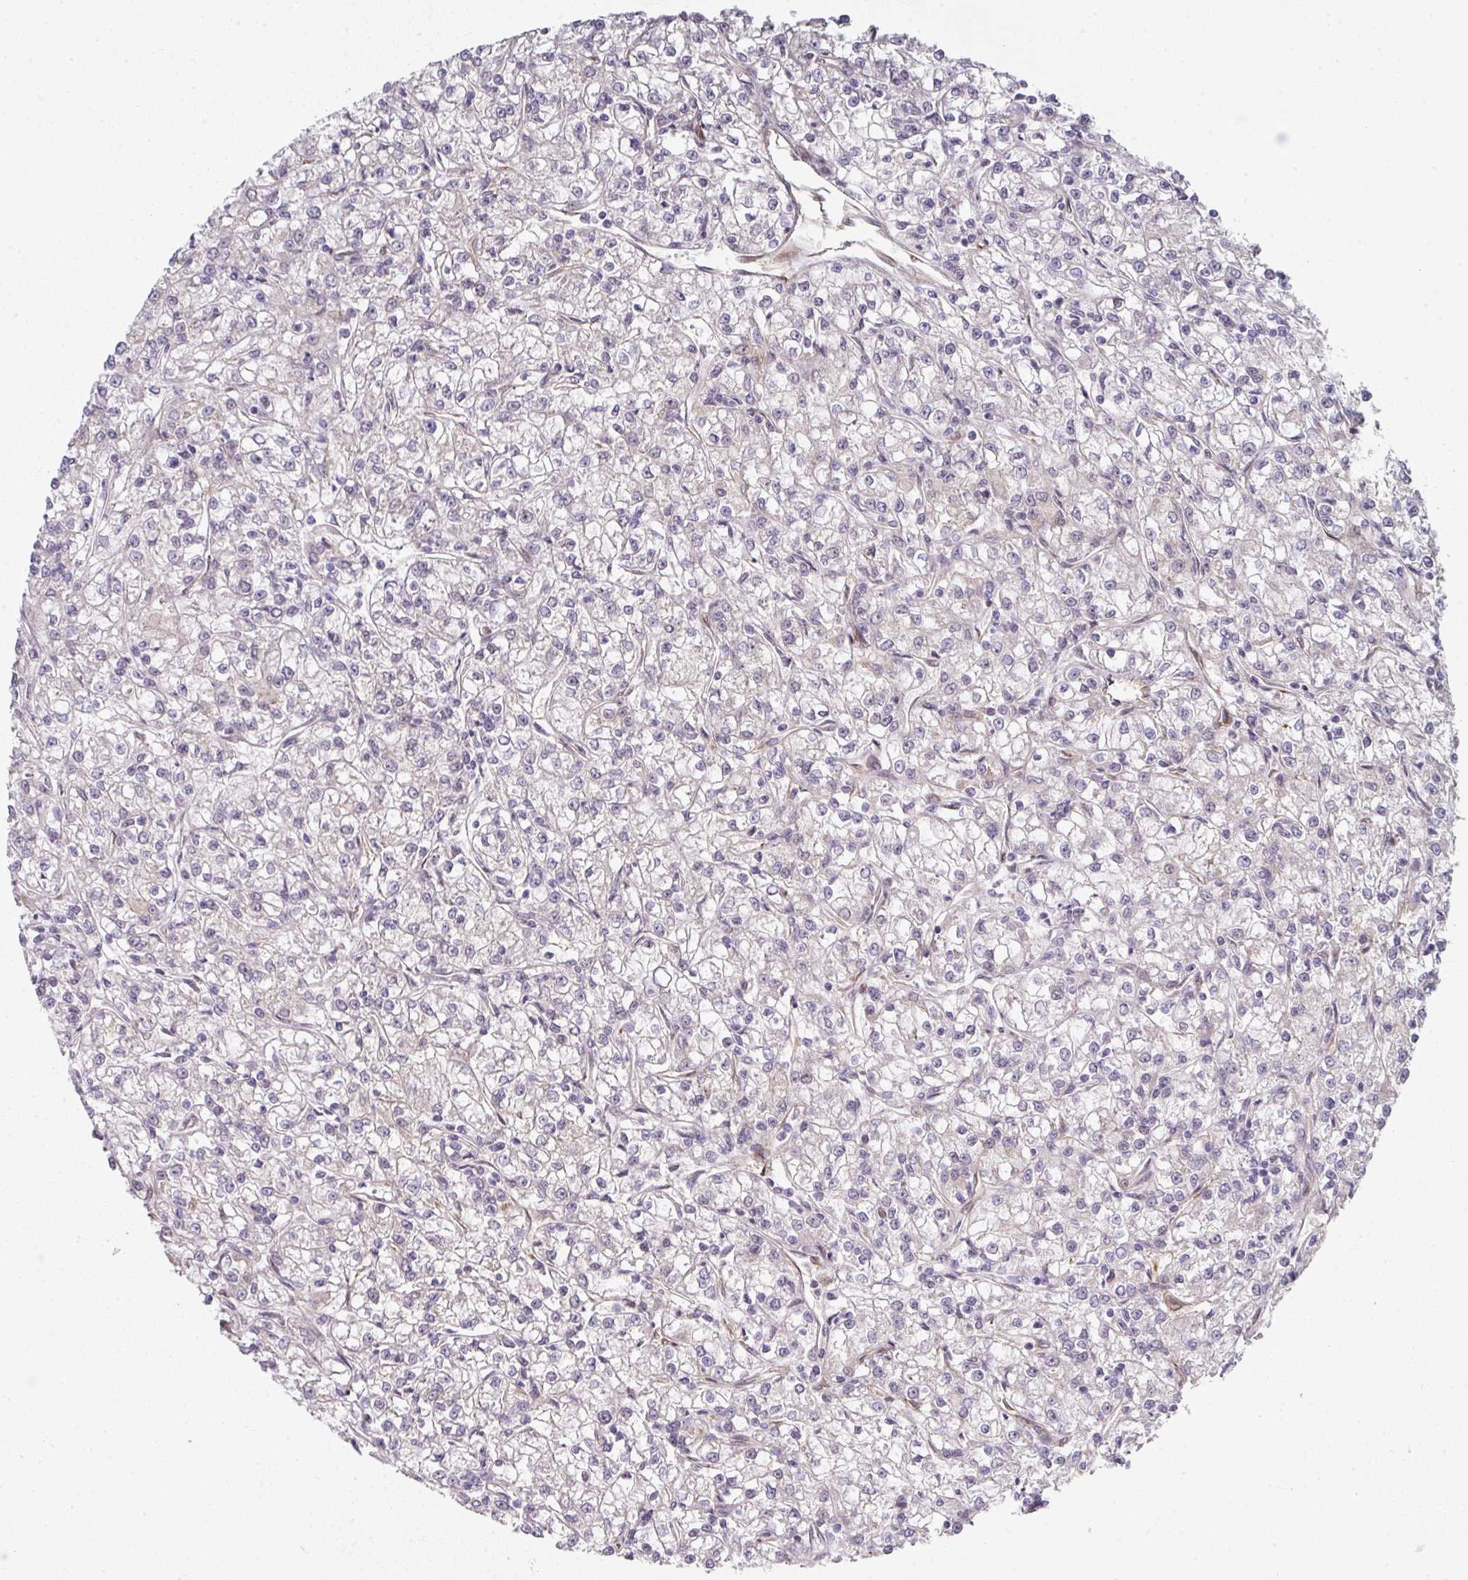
{"staining": {"intensity": "negative", "quantity": "none", "location": "none"}, "tissue": "renal cancer", "cell_type": "Tumor cells", "image_type": "cancer", "snomed": [{"axis": "morphology", "description": "Adenocarcinoma, NOS"}, {"axis": "topography", "description": "Kidney"}], "caption": "Histopathology image shows no protein expression in tumor cells of renal cancer (adenocarcinoma) tissue.", "gene": "TMCC1", "patient": {"sex": "female", "age": 59}}